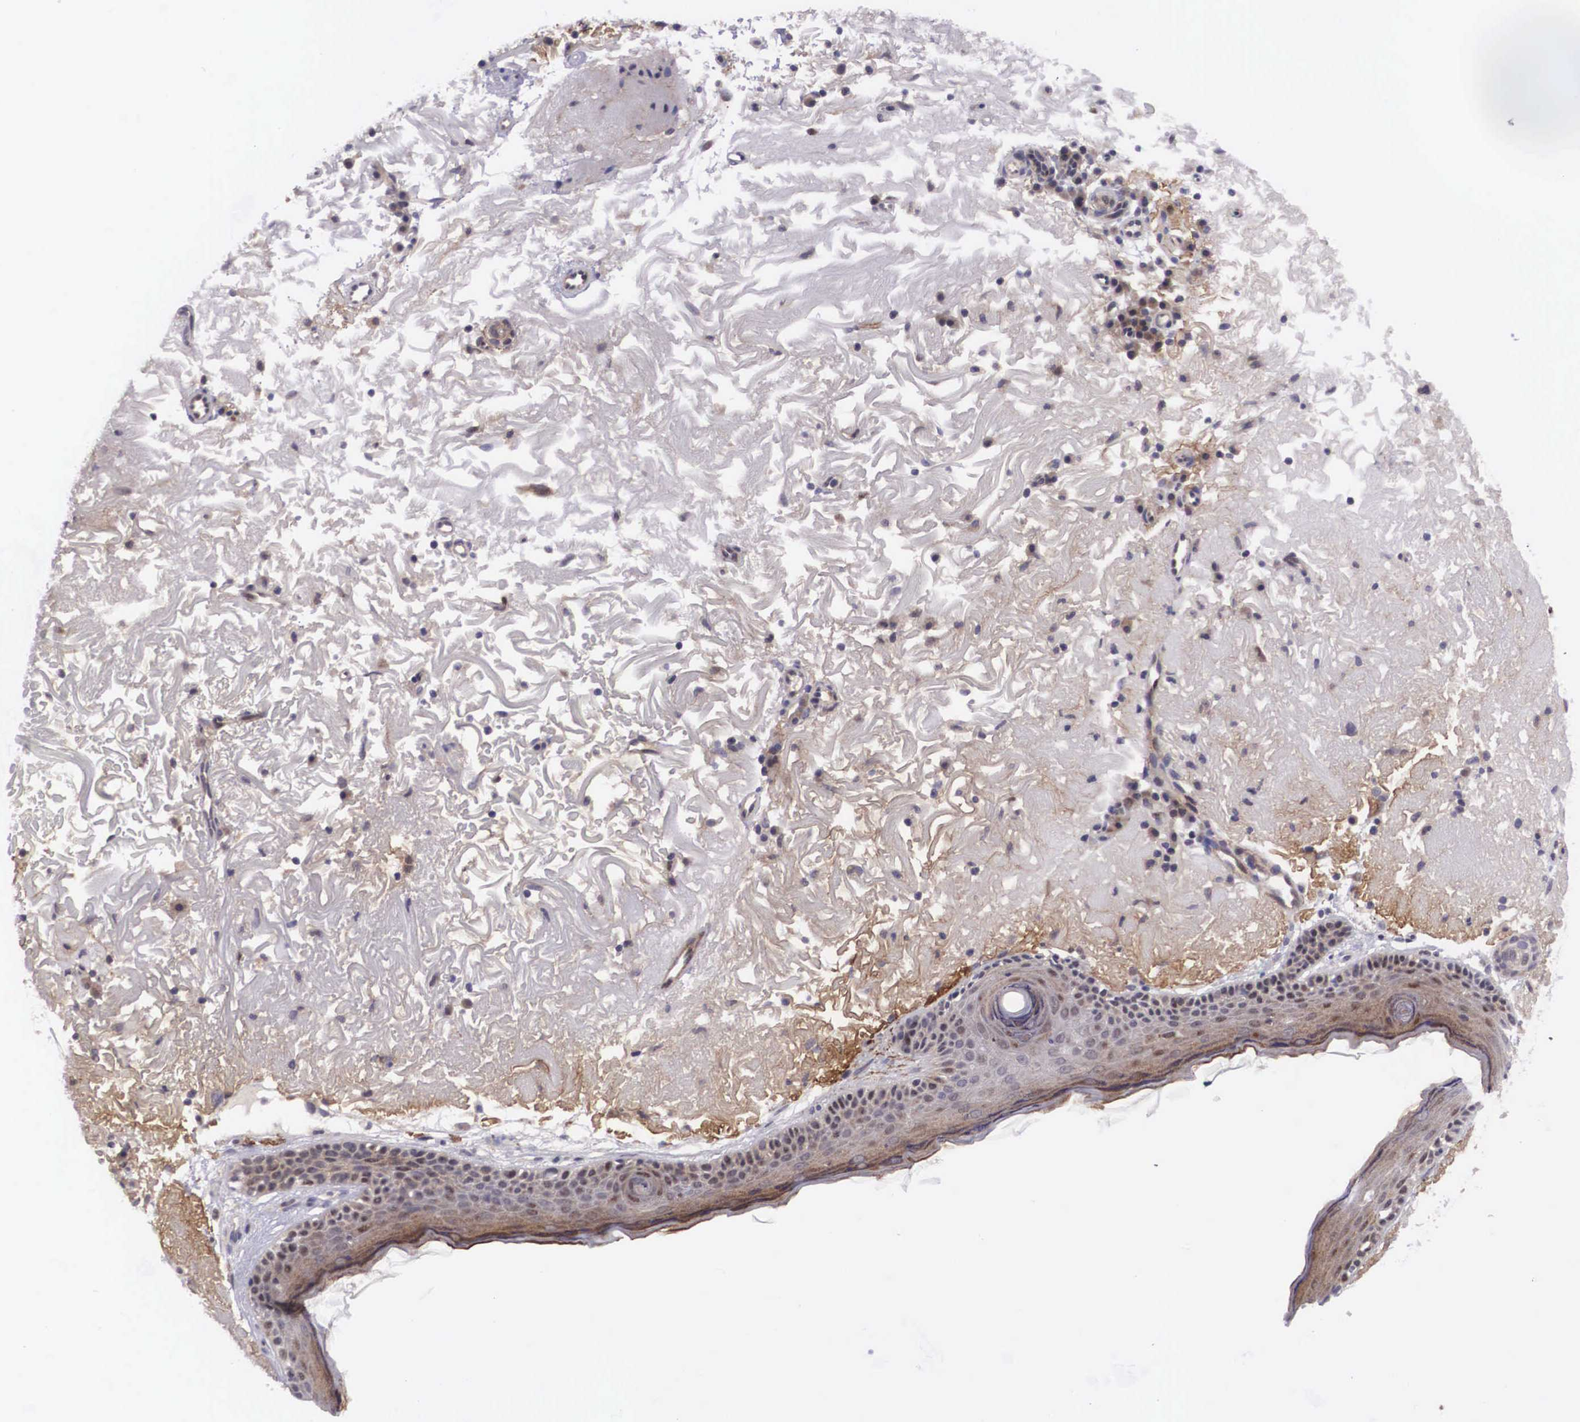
{"staining": {"intensity": "moderate", "quantity": ">75%", "location": "cytoplasmic/membranous"}, "tissue": "skin", "cell_type": "Fibroblasts", "image_type": "normal", "snomed": [{"axis": "morphology", "description": "Normal tissue, NOS"}, {"axis": "topography", "description": "Skin"}], "caption": "Fibroblasts demonstrate medium levels of moderate cytoplasmic/membranous staining in about >75% of cells in benign skin. Immunohistochemistry (ihc) stains the protein of interest in brown and the nuclei are stained blue.", "gene": "EMID1", "patient": {"sex": "female", "age": 90}}